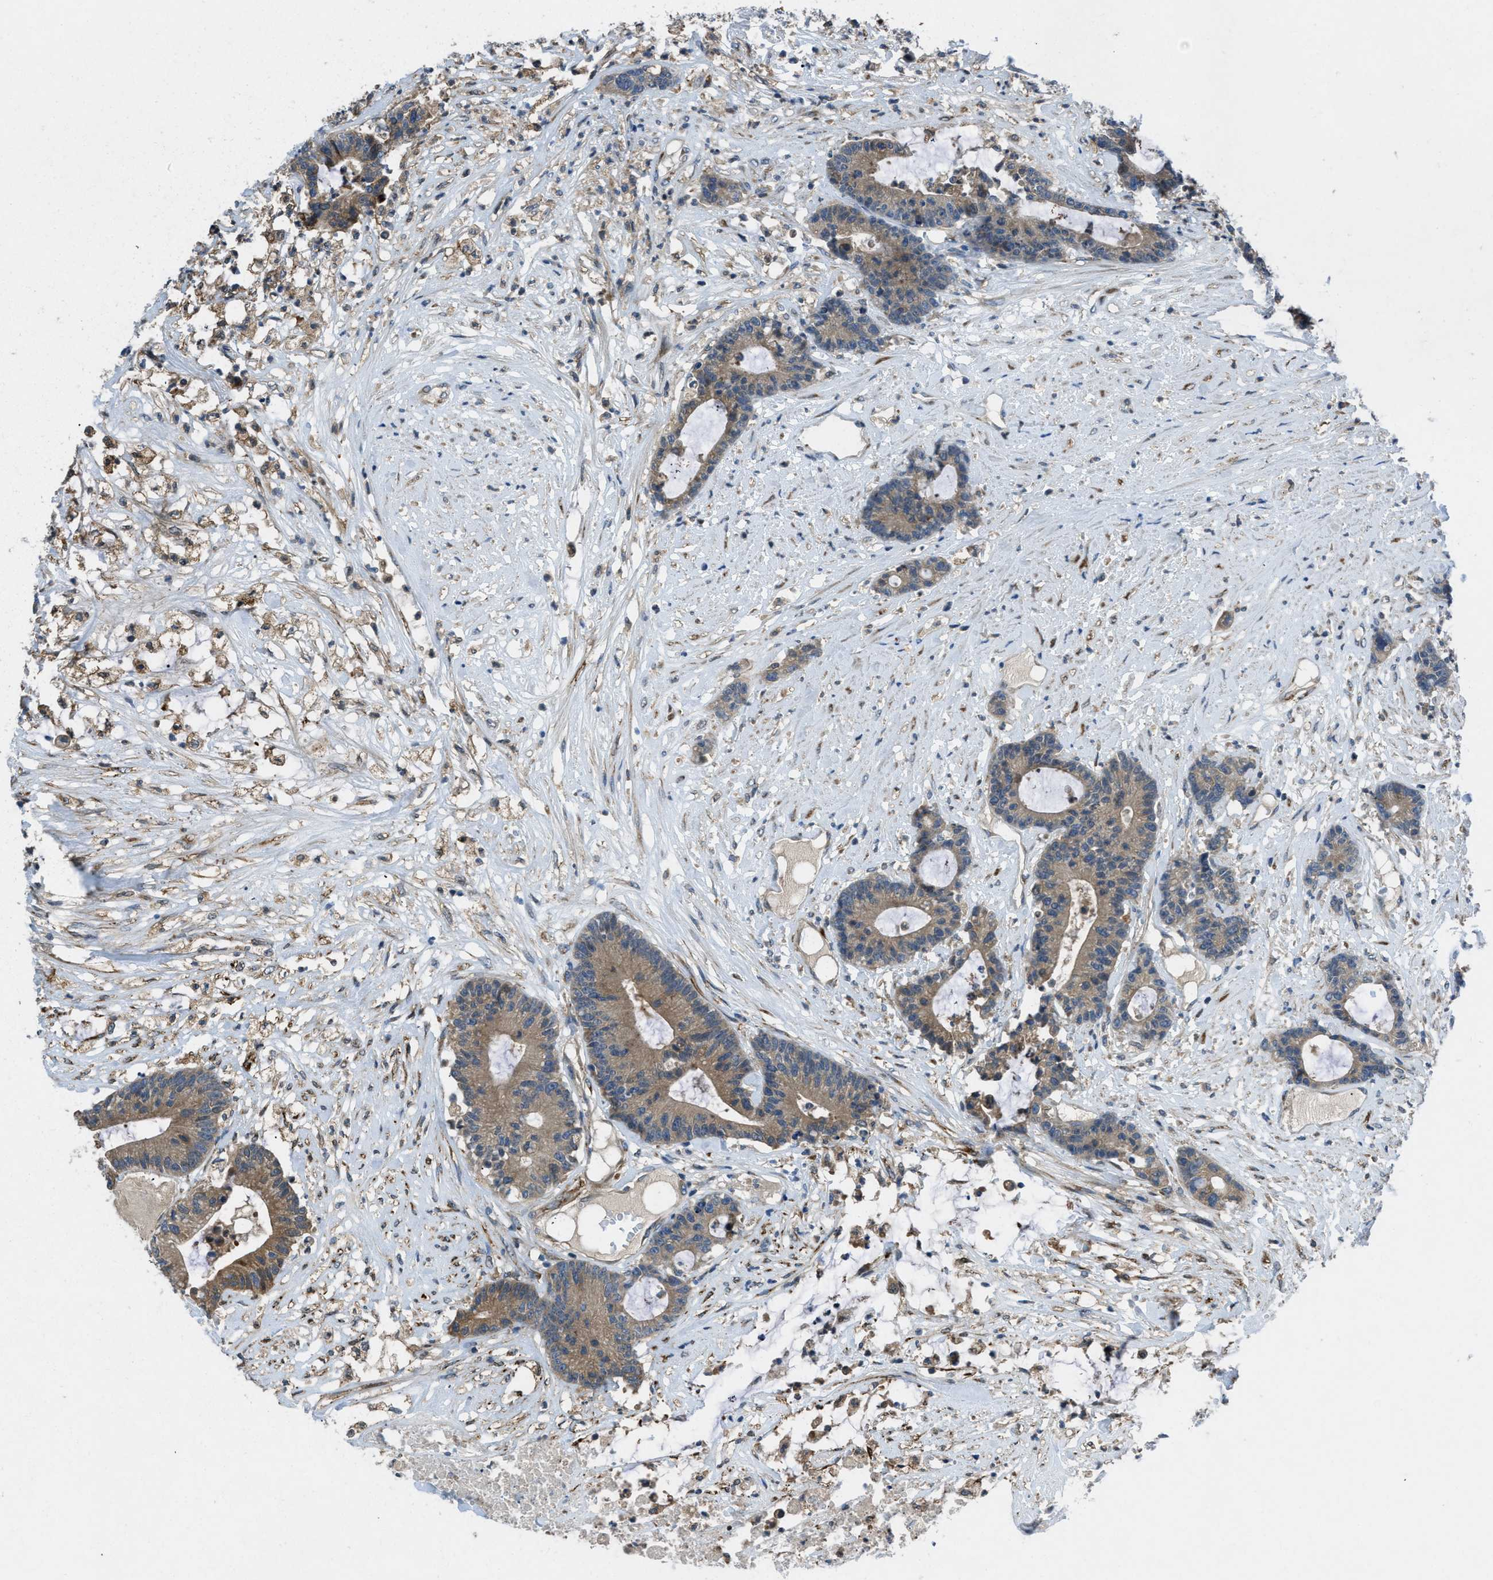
{"staining": {"intensity": "moderate", "quantity": ">75%", "location": "cytoplasmic/membranous"}, "tissue": "colorectal cancer", "cell_type": "Tumor cells", "image_type": "cancer", "snomed": [{"axis": "morphology", "description": "Adenocarcinoma, NOS"}, {"axis": "topography", "description": "Colon"}], "caption": "Immunohistochemical staining of human colorectal adenocarcinoma shows medium levels of moderate cytoplasmic/membranous positivity in about >75% of tumor cells.", "gene": "MAP3K20", "patient": {"sex": "female", "age": 84}}